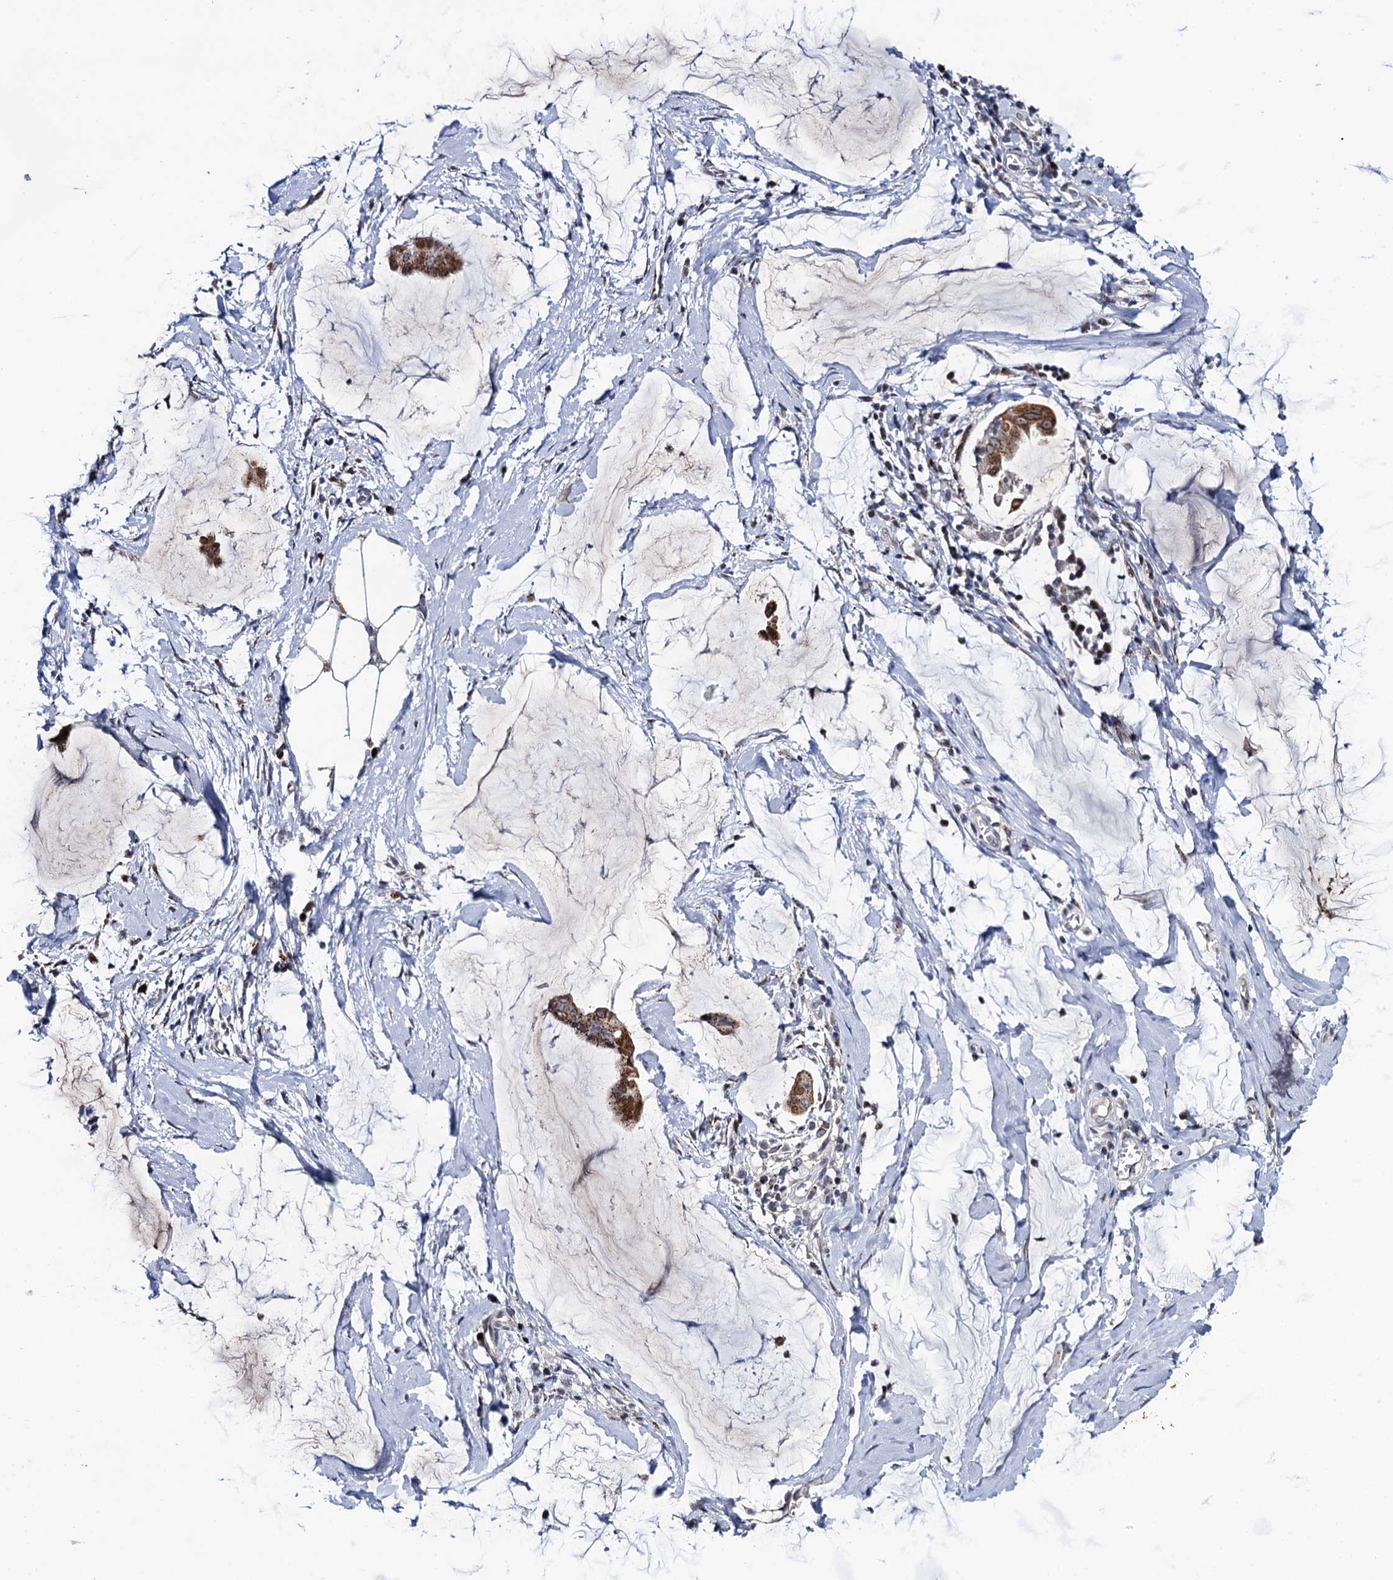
{"staining": {"intensity": "strong", "quantity": ">75%", "location": "cytoplasmic/membranous"}, "tissue": "ovarian cancer", "cell_type": "Tumor cells", "image_type": "cancer", "snomed": [{"axis": "morphology", "description": "Cystadenocarcinoma, mucinous, NOS"}, {"axis": "topography", "description": "Ovary"}], "caption": "Immunohistochemical staining of mucinous cystadenocarcinoma (ovarian) shows high levels of strong cytoplasmic/membranous protein expression in approximately >75% of tumor cells.", "gene": "THAP2", "patient": {"sex": "female", "age": 73}}